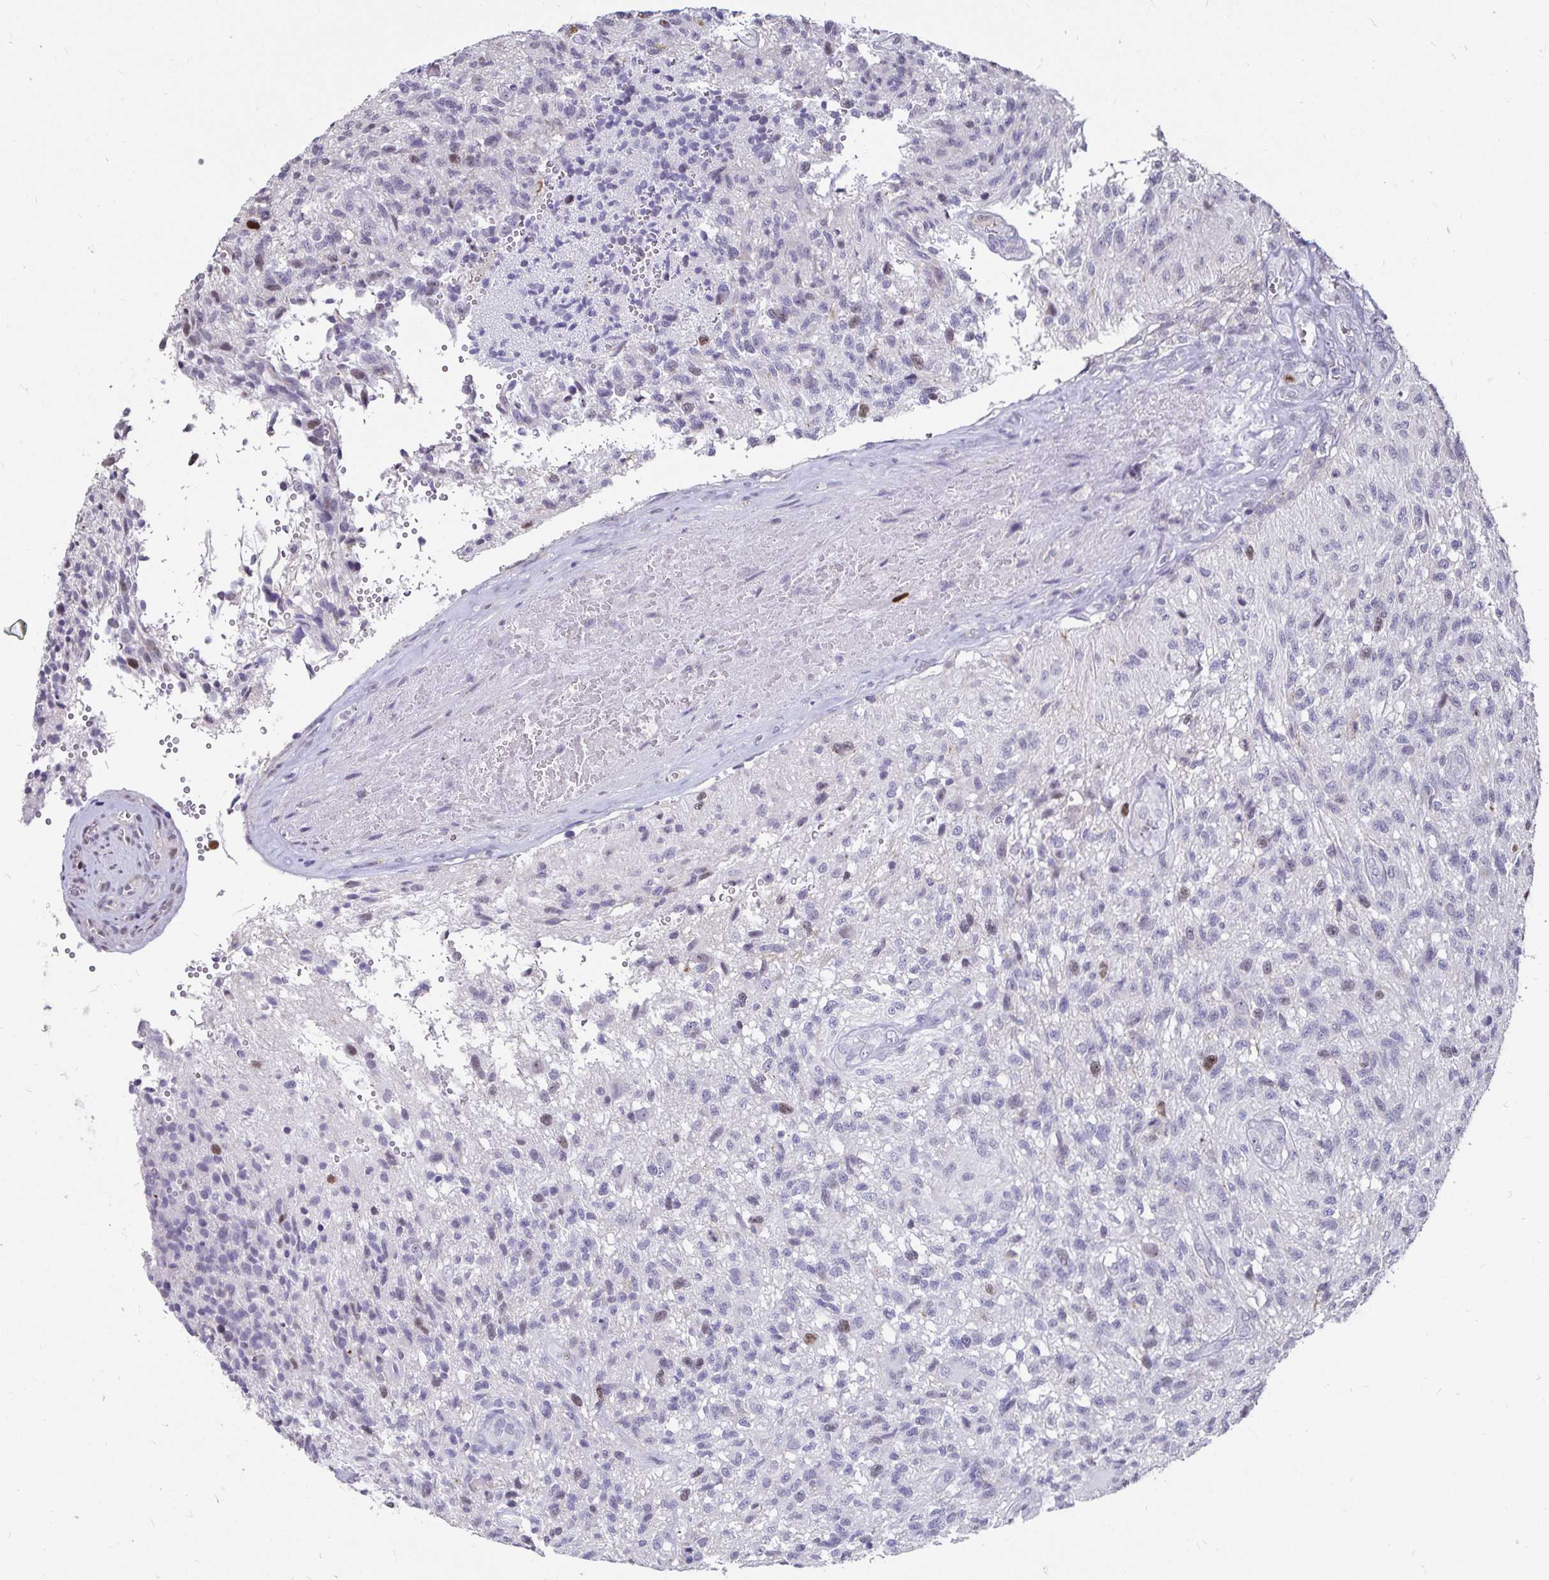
{"staining": {"intensity": "moderate", "quantity": "<25%", "location": "nuclear"}, "tissue": "glioma", "cell_type": "Tumor cells", "image_type": "cancer", "snomed": [{"axis": "morphology", "description": "Glioma, malignant, High grade"}, {"axis": "topography", "description": "Brain"}], "caption": "Protein staining displays moderate nuclear positivity in about <25% of tumor cells in malignant glioma (high-grade).", "gene": "ANLN", "patient": {"sex": "male", "age": 56}}